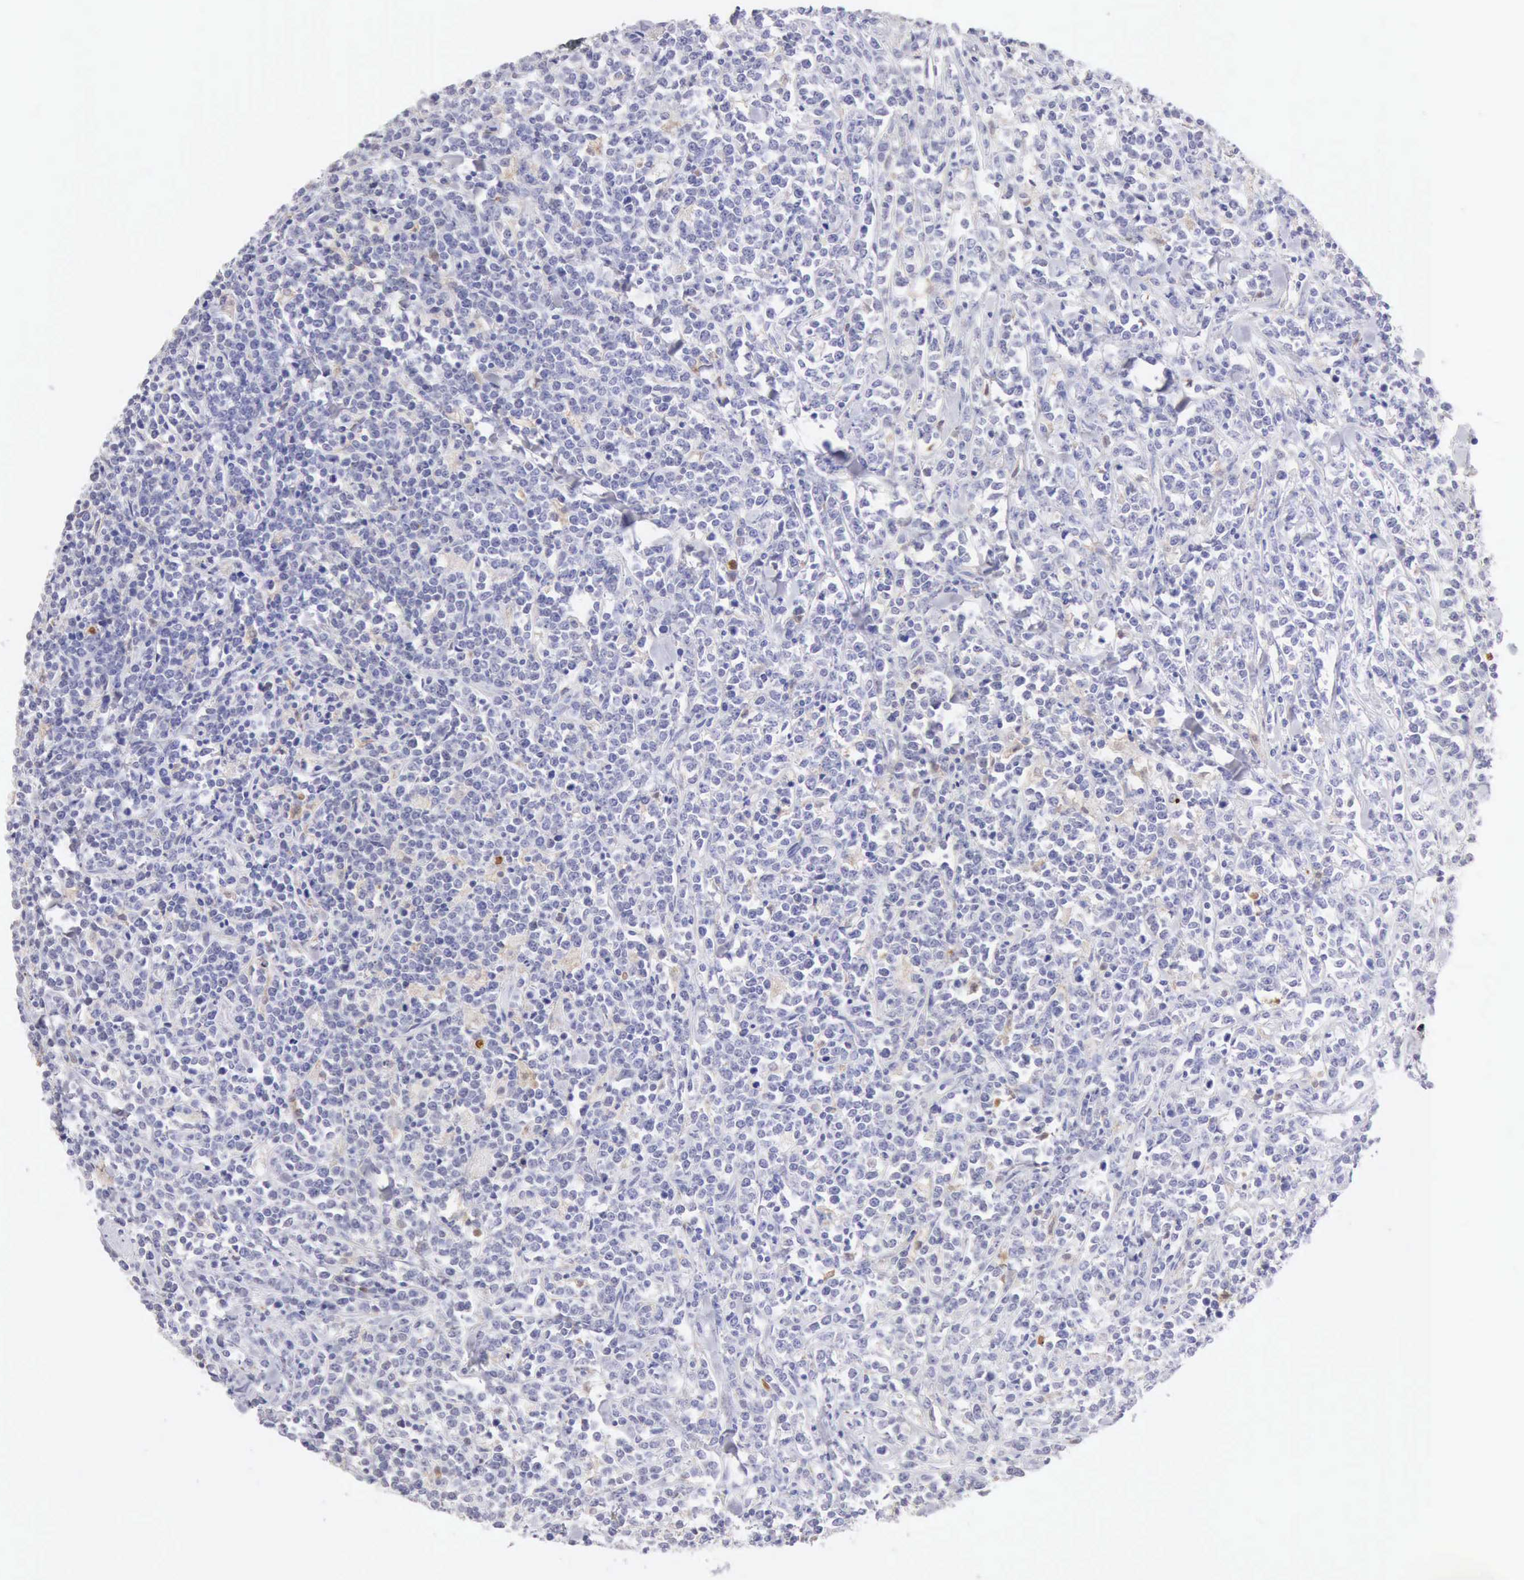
{"staining": {"intensity": "negative", "quantity": "none", "location": "none"}, "tissue": "lymphoma", "cell_type": "Tumor cells", "image_type": "cancer", "snomed": [{"axis": "morphology", "description": "Malignant lymphoma, non-Hodgkin's type, High grade"}, {"axis": "topography", "description": "Small intestine"}, {"axis": "topography", "description": "Colon"}], "caption": "Immunohistochemistry (IHC) photomicrograph of neoplastic tissue: human lymphoma stained with DAB exhibits no significant protein staining in tumor cells.", "gene": "RNASE1", "patient": {"sex": "male", "age": 8}}